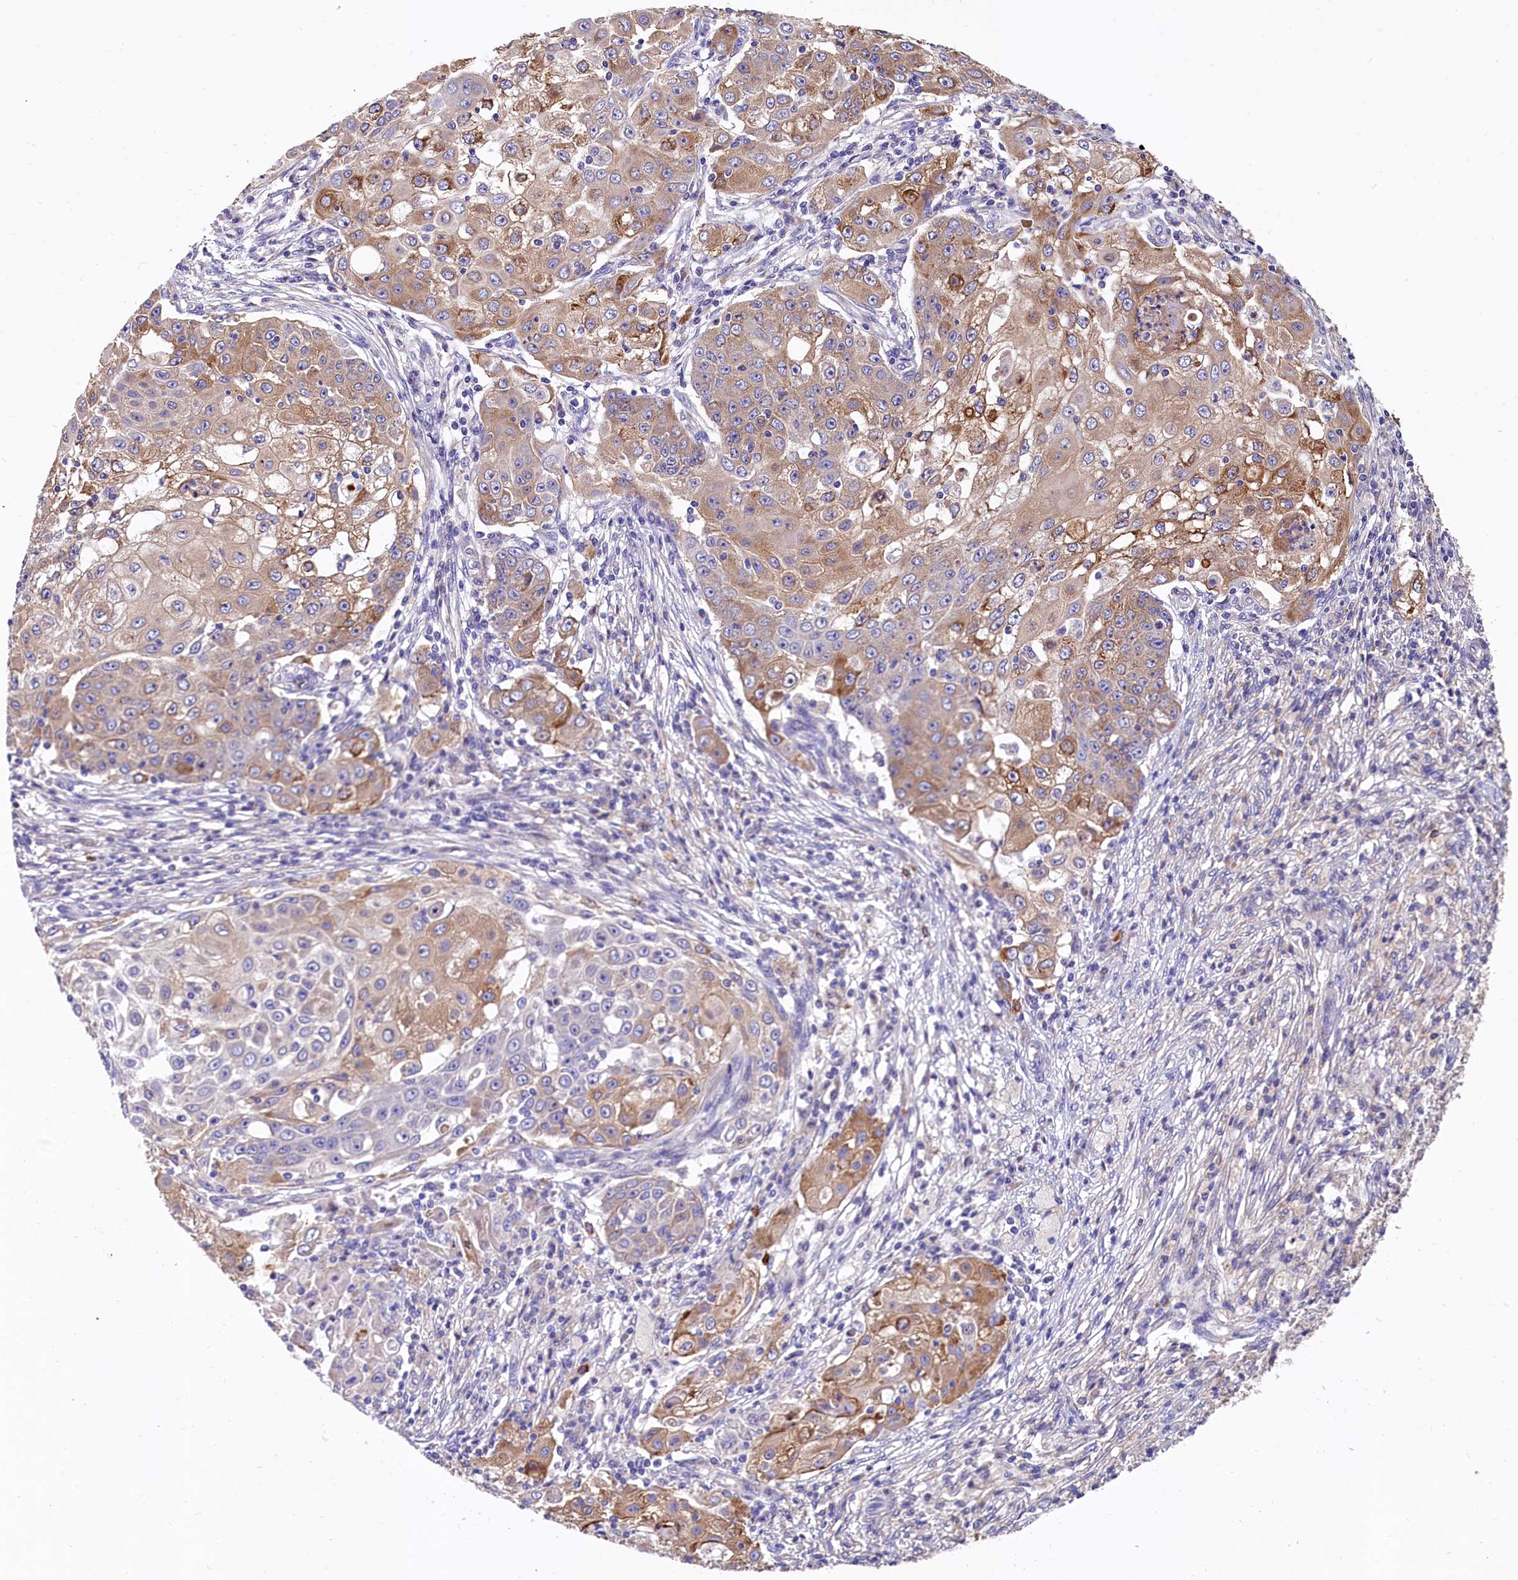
{"staining": {"intensity": "moderate", "quantity": "25%-75%", "location": "cytoplasmic/membranous"}, "tissue": "ovarian cancer", "cell_type": "Tumor cells", "image_type": "cancer", "snomed": [{"axis": "morphology", "description": "Carcinoma, endometroid"}, {"axis": "topography", "description": "Ovary"}], "caption": "A medium amount of moderate cytoplasmic/membranous staining is identified in about 25%-75% of tumor cells in ovarian endometroid carcinoma tissue. (DAB = brown stain, brightfield microscopy at high magnification).", "gene": "EPS8L2", "patient": {"sex": "female", "age": 42}}